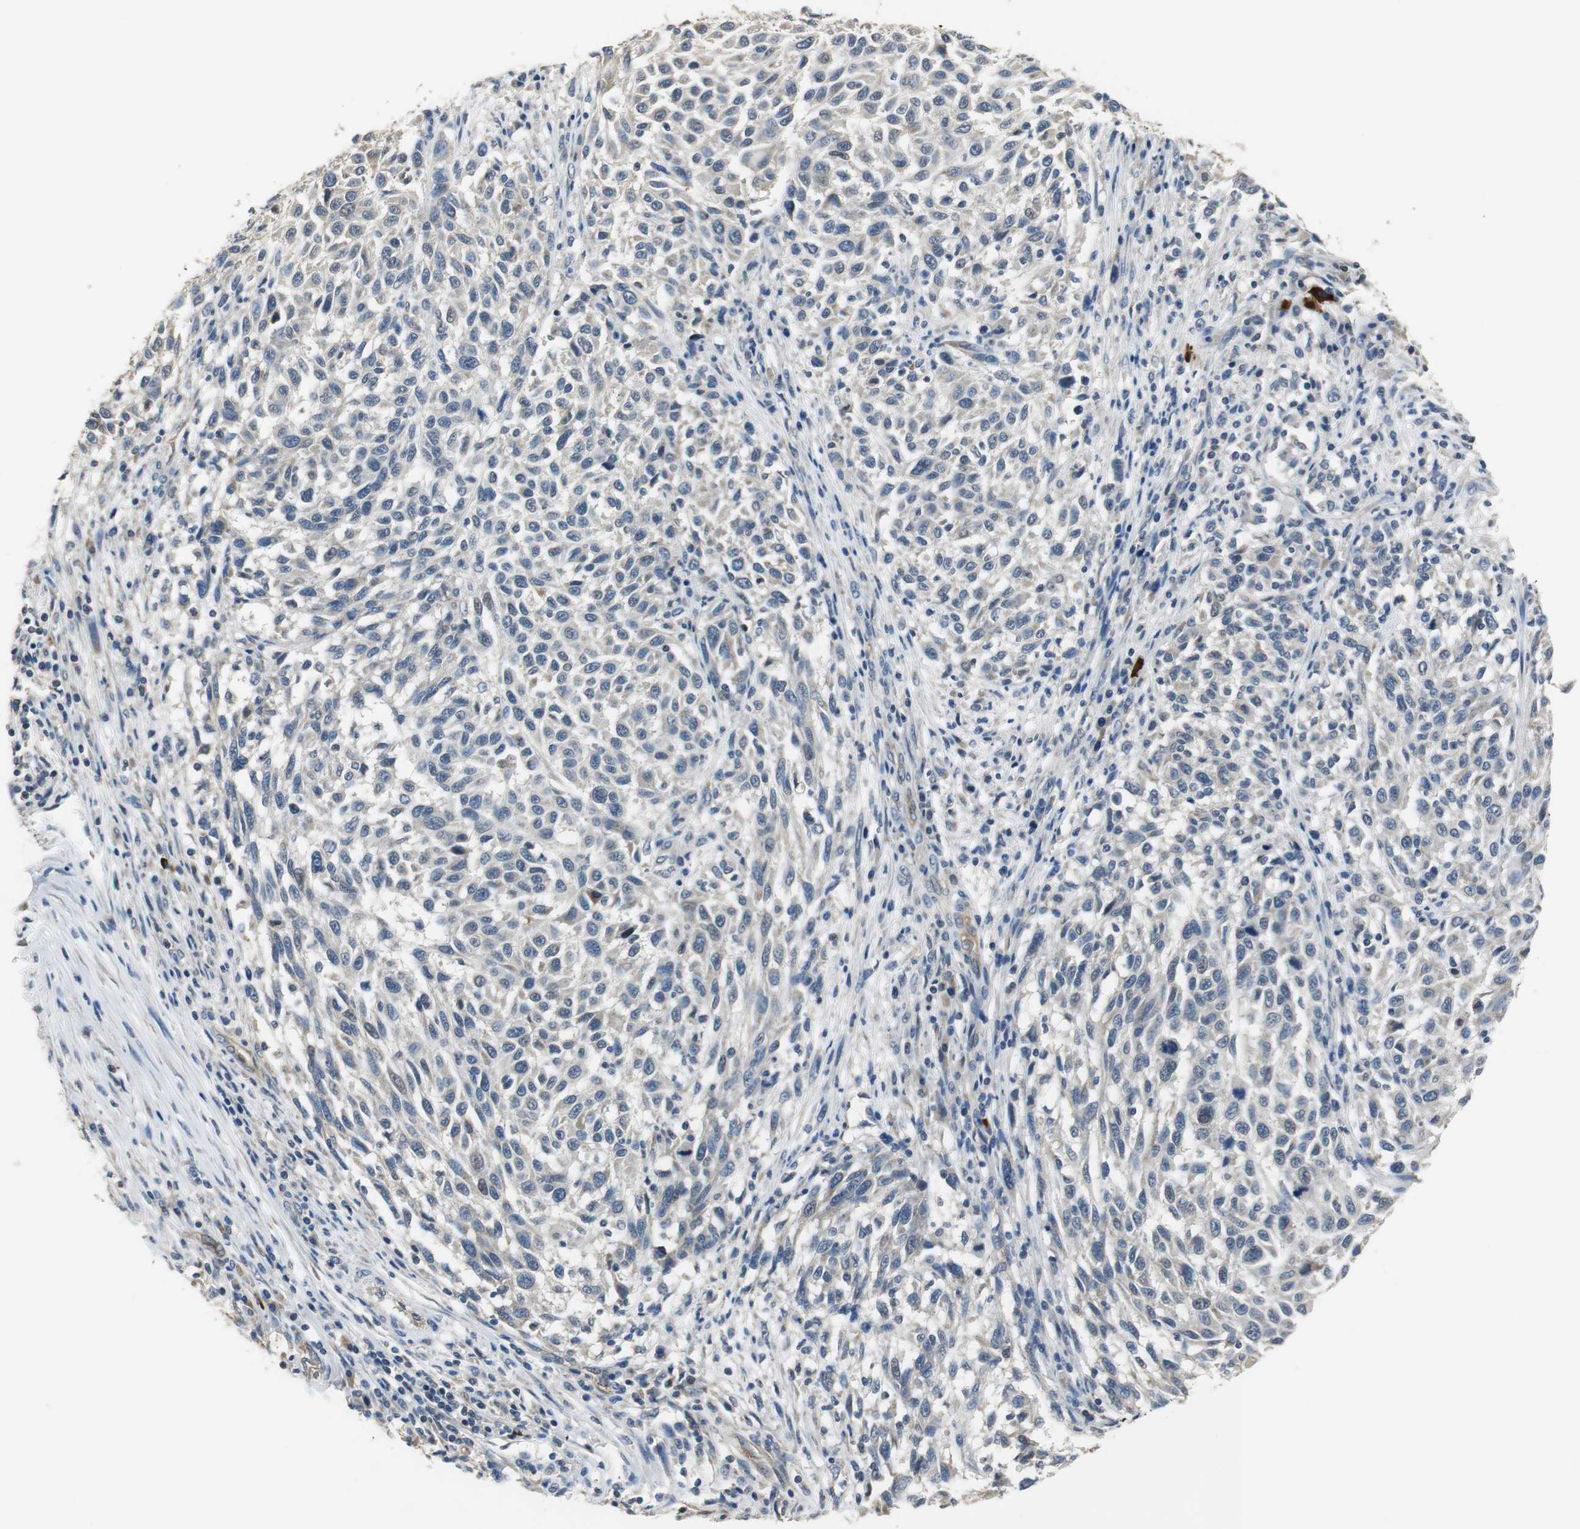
{"staining": {"intensity": "negative", "quantity": "none", "location": "none"}, "tissue": "melanoma", "cell_type": "Tumor cells", "image_type": "cancer", "snomed": [{"axis": "morphology", "description": "Malignant melanoma, Metastatic site"}, {"axis": "topography", "description": "Lymph node"}], "caption": "Immunohistochemistry histopathology image of neoplastic tissue: human melanoma stained with DAB displays no significant protein positivity in tumor cells.", "gene": "MTIF2", "patient": {"sex": "male", "age": 61}}